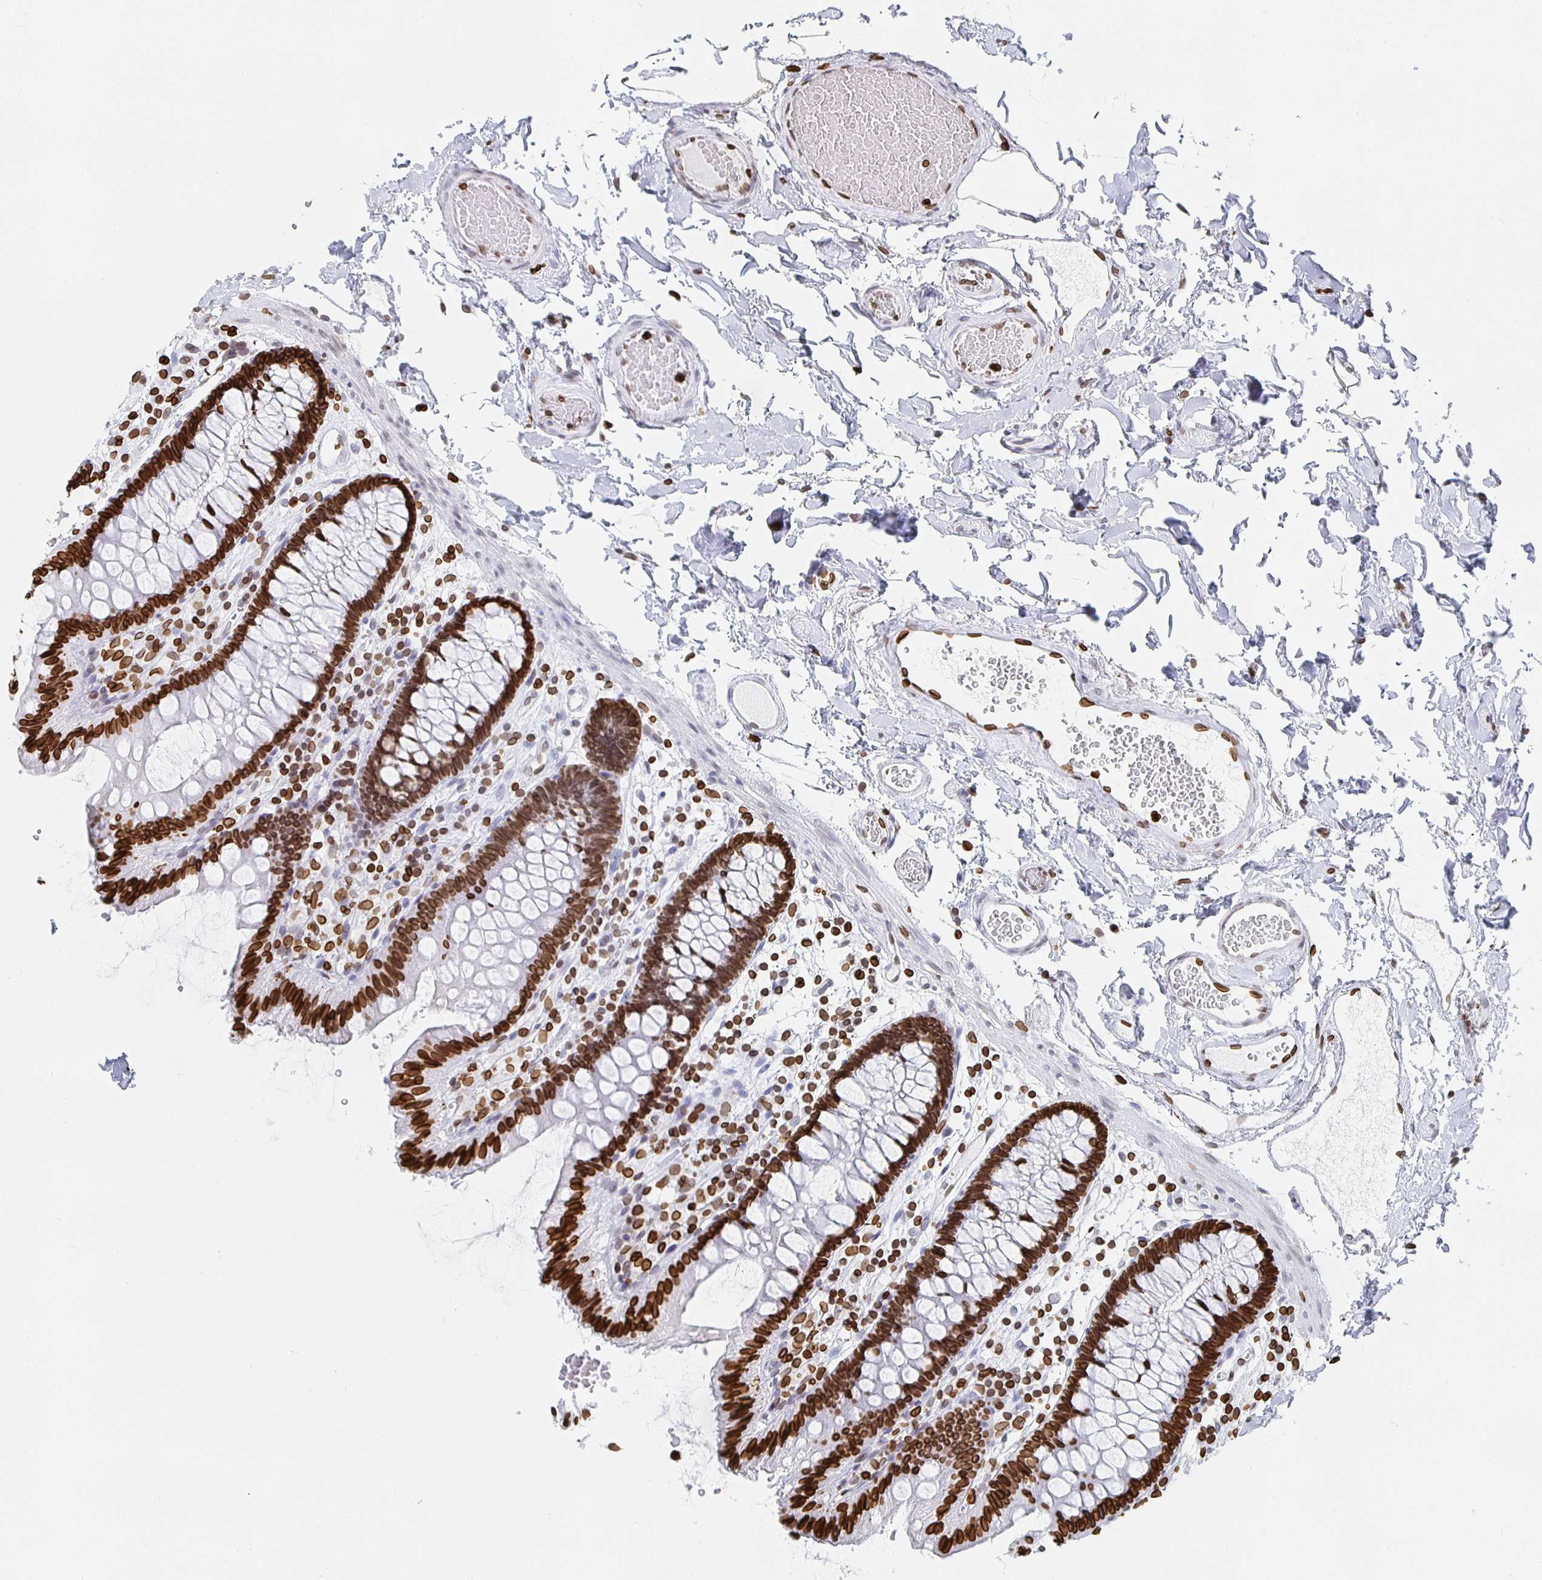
{"staining": {"intensity": "moderate", "quantity": "25%-75%", "location": "cytoplasmic/membranous,nuclear"}, "tissue": "colon", "cell_type": "Endothelial cells", "image_type": "normal", "snomed": [{"axis": "morphology", "description": "Normal tissue, NOS"}, {"axis": "topography", "description": "Colon"}], "caption": "Protein analysis of unremarkable colon reveals moderate cytoplasmic/membranous,nuclear expression in about 25%-75% of endothelial cells. (DAB = brown stain, brightfield microscopy at high magnification).", "gene": "LMNB1", "patient": {"sex": "male", "age": 84}}